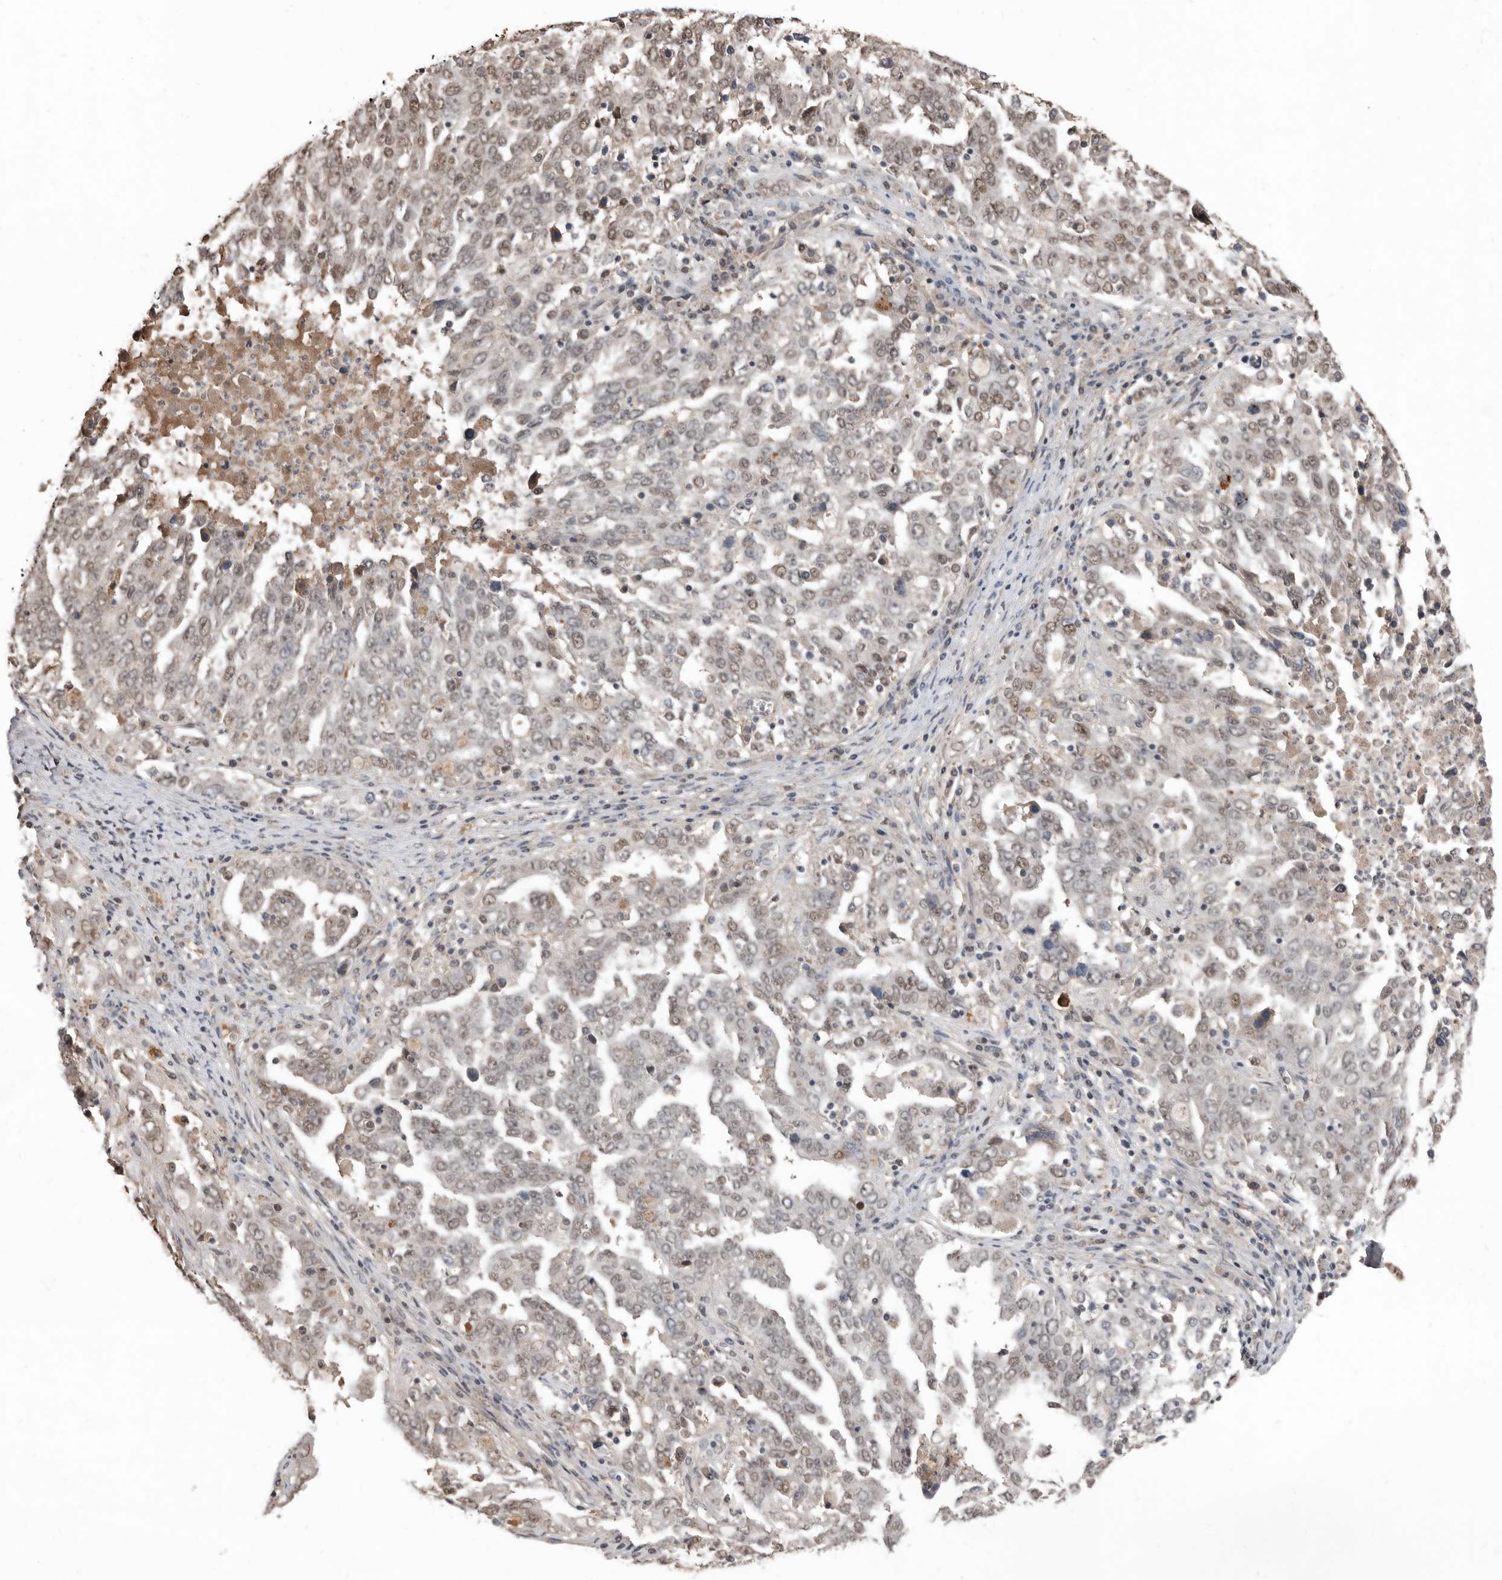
{"staining": {"intensity": "weak", "quantity": "25%-75%", "location": "cytoplasmic/membranous,nuclear"}, "tissue": "ovarian cancer", "cell_type": "Tumor cells", "image_type": "cancer", "snomed": [{"axis": "morphology", "description": "Carcinoma, endometroid"}, {"axis": "topography", "description": "Ovary"}], "caption": "This is an image of immunohistochemistry staining of ovarian cancer, which shows weak expression in the cytoplasmic/membranous and nuclear of tumor cells.", "gene": "LRGUK", "patient": {"sex": "female", "age": 62}}